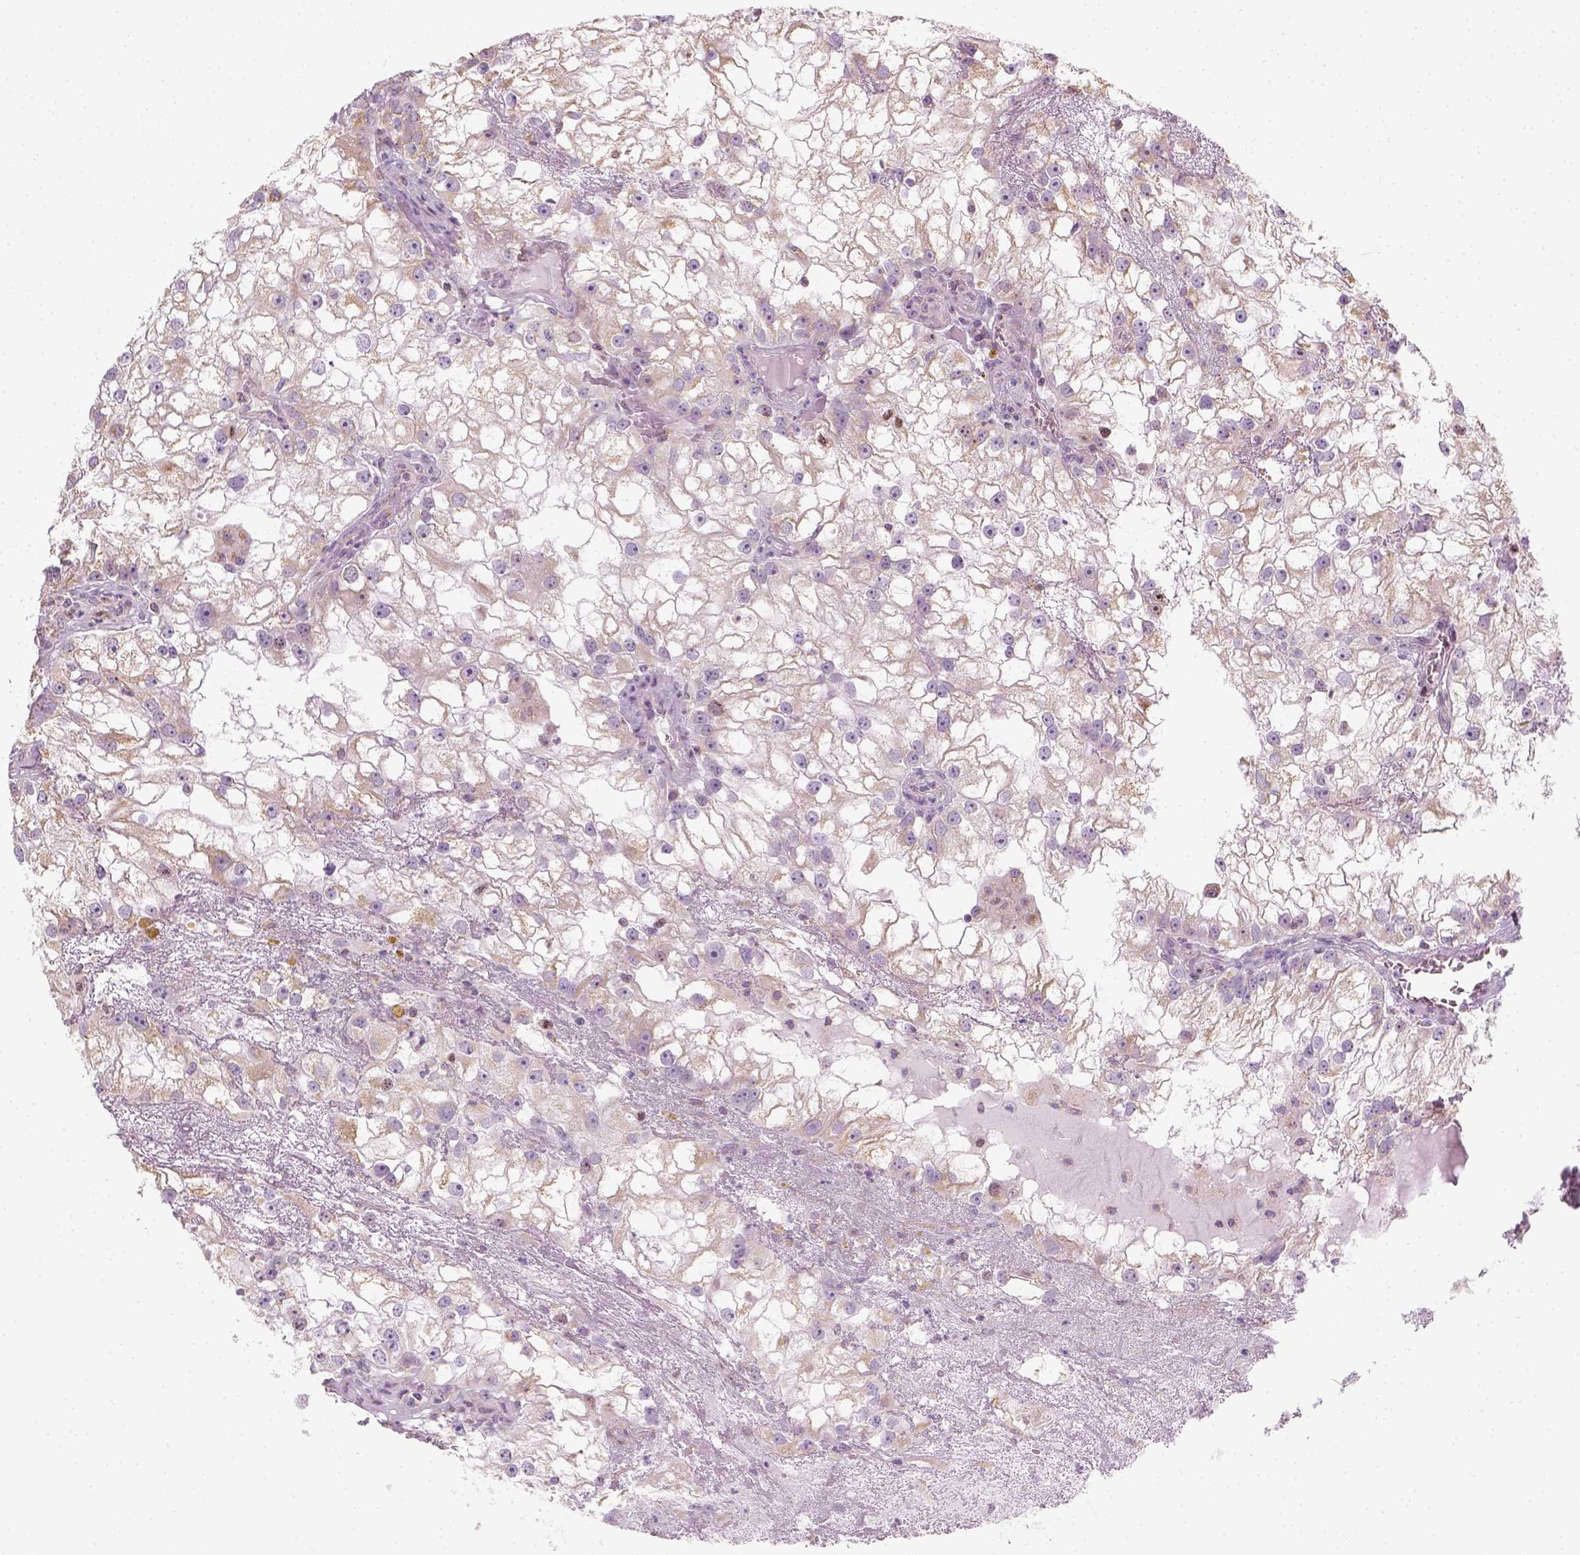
{"staining": {"intensity": "weak", "quantity": ">75%", "location": "cytoplasmic/membranous"}, "tissue": "renal cancer", "cell_type": "Tumor cells", "image_type": "cancer", "snomed": [{"axis": "morphology", "description": "Adenocarcinoma, NOS"}, {"axis": "topography", "description": "Kidney"}], "caption": "Immunohistochemistry (IHC) micrograph of neoplastic tissue: renal cancer stained using IHC reveals low levels of weak protein expression localized specifically in the cytoplasmic/membranous of tumor cells, appearing as a cytoplasmic/membranous brown color.", "gene": "LCA5", "patient": {"sex": "male", "age": 59}}